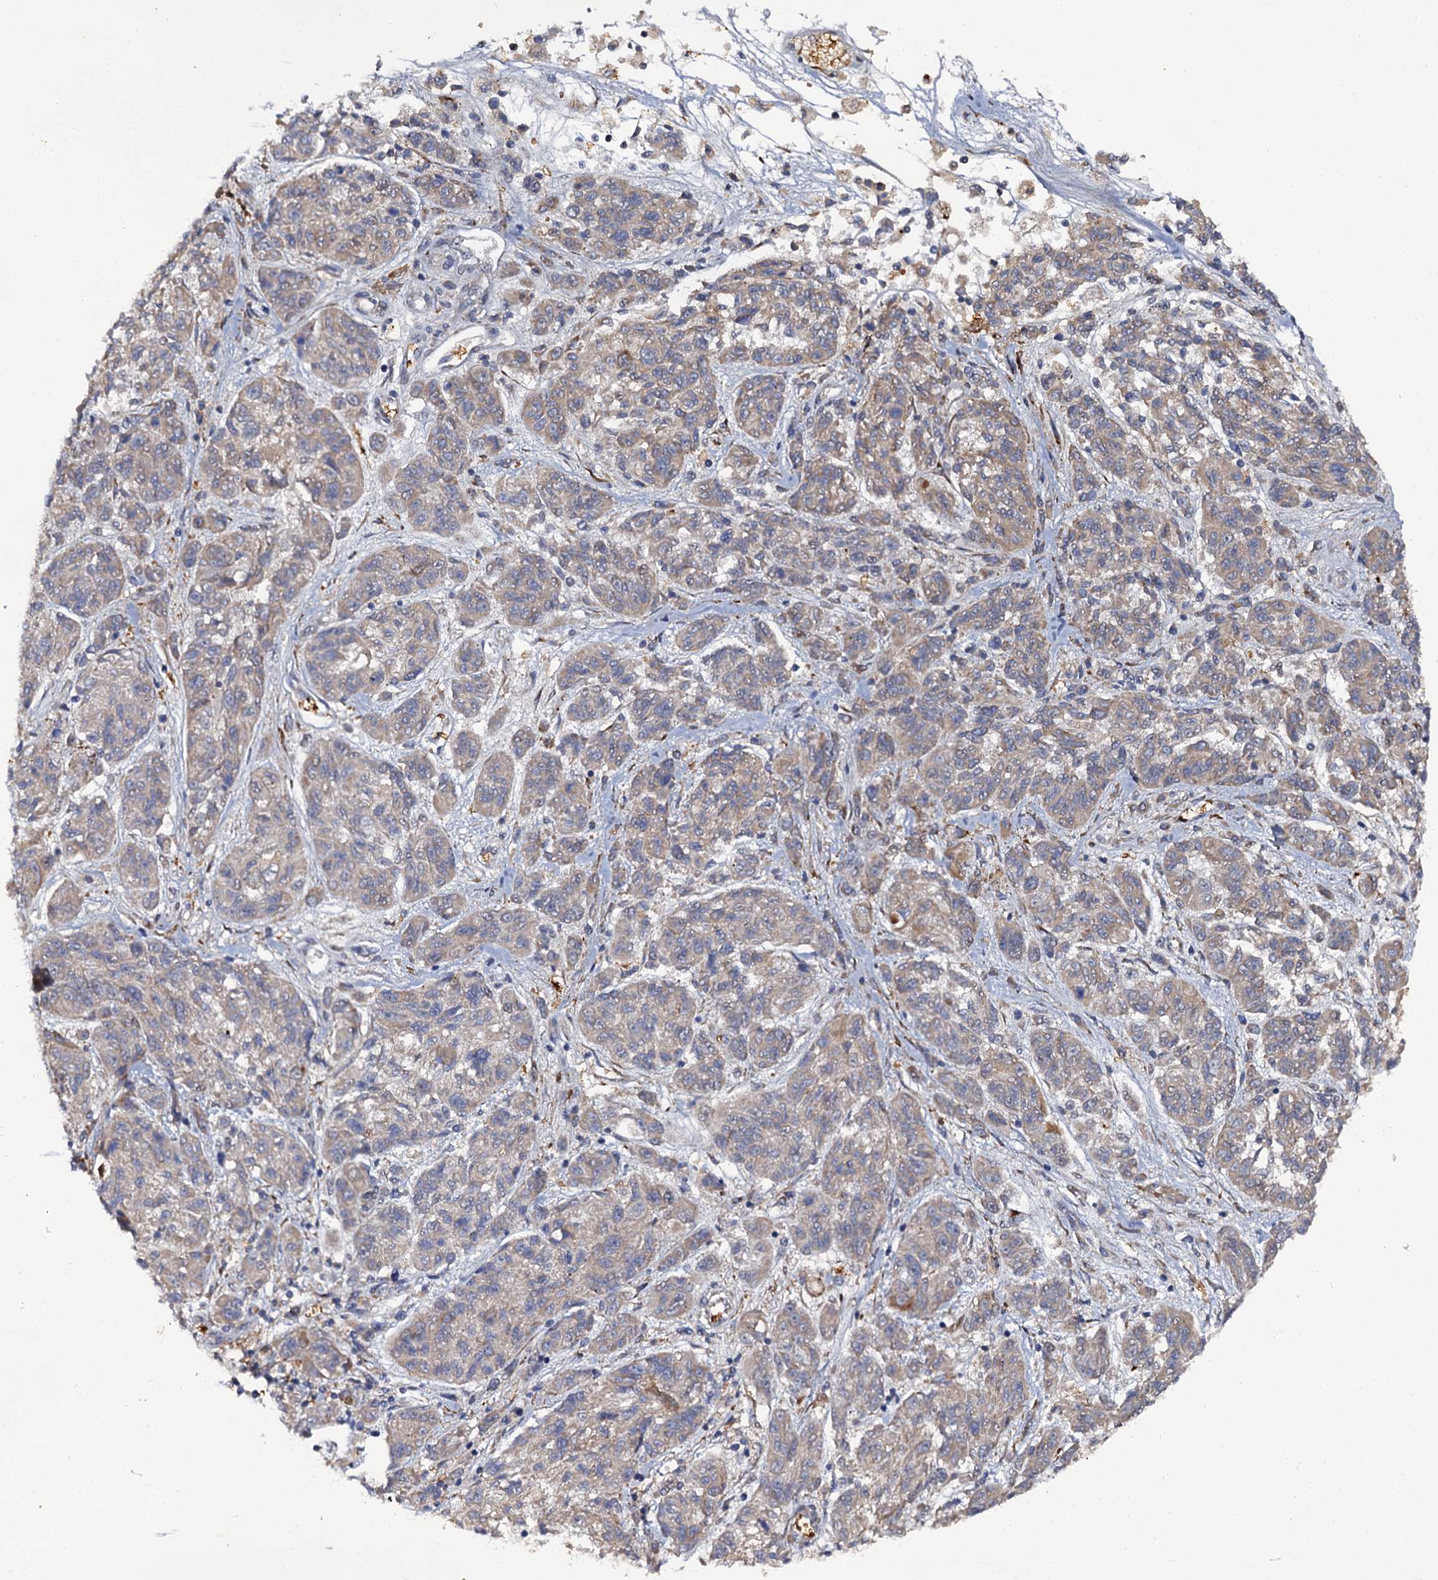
{"staining": {"intensity": "weak", "quantity": "25%-75%", "location": "cytoplasmic/membranous"}, "tissue": "melanoma", "cell_type": "Tumor cells", "image_type": "cancer", "snomed": [{"axis": "morphology", "description": "Malignant melanoma, NOS"}, {"axis": "topography", "description": "Skin"}], "caption": "IHC (DAB (3,3'-diaminobenzidine)) staining of human melanoma displays weak cytoplasmic/membranous protein expression in about 25%-75% of tumor cells. IHC stains the protein in brown and the nuclei are stained blue.", "gene": "LRRC28", "patient": {"sex": "male", "age": 53}}